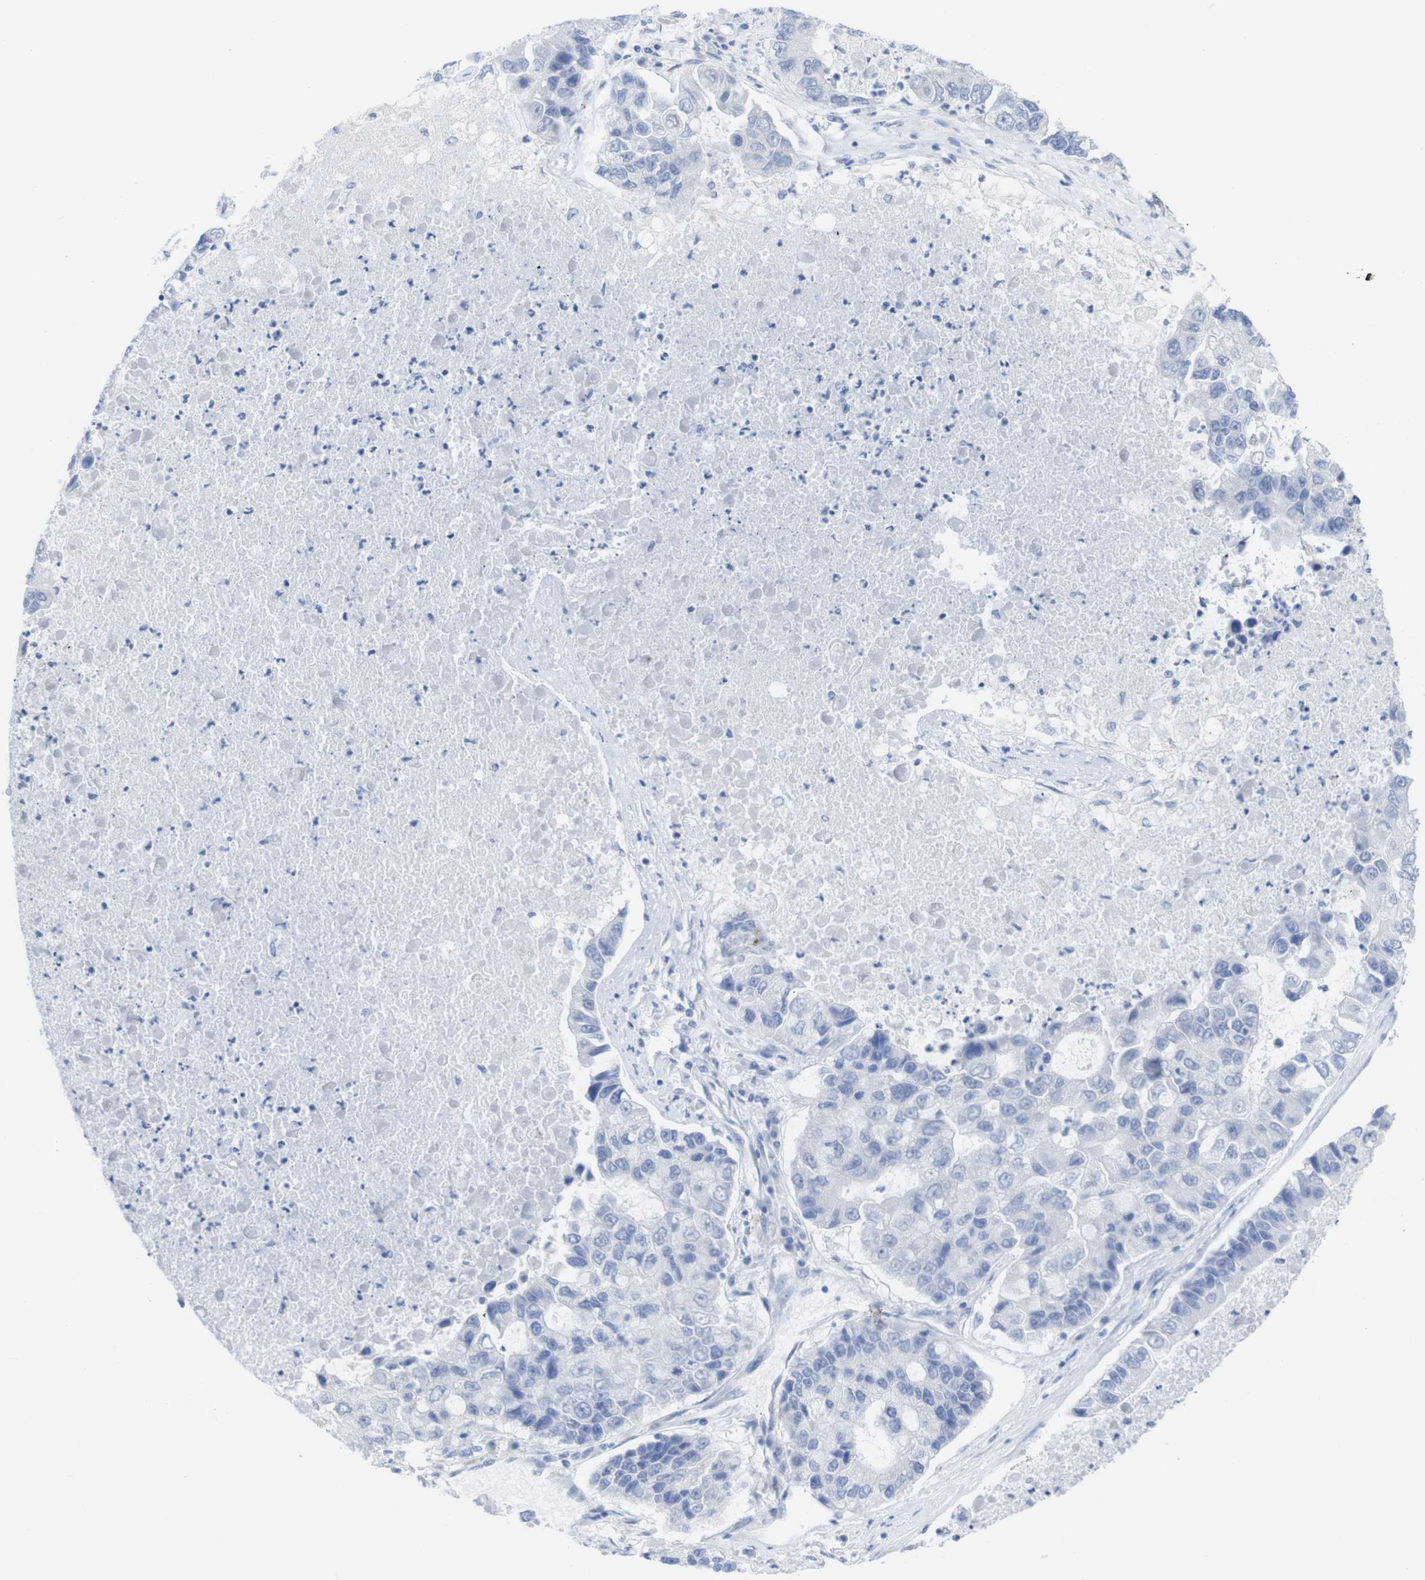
{"staining": {"intensity": "negative", "quantity": "none", "location": "none"}, "tissue": "lung cancer", "cell_type": "Tumor cells", "image_type": "cancer", "snomed": [{"axis": "morphology", "description": "Adenocarcinoma, NOS"}, {"axis": "topography", "description": "Lung"}], "caption": "Immunohistochemistry histopathology image of neoplastic tissue: lung cancer stained with DAB exhibits no significant protein positivity in tumor cells.", "gene": "PNMA1", "patient": {"sex": "female", "age": 51}}